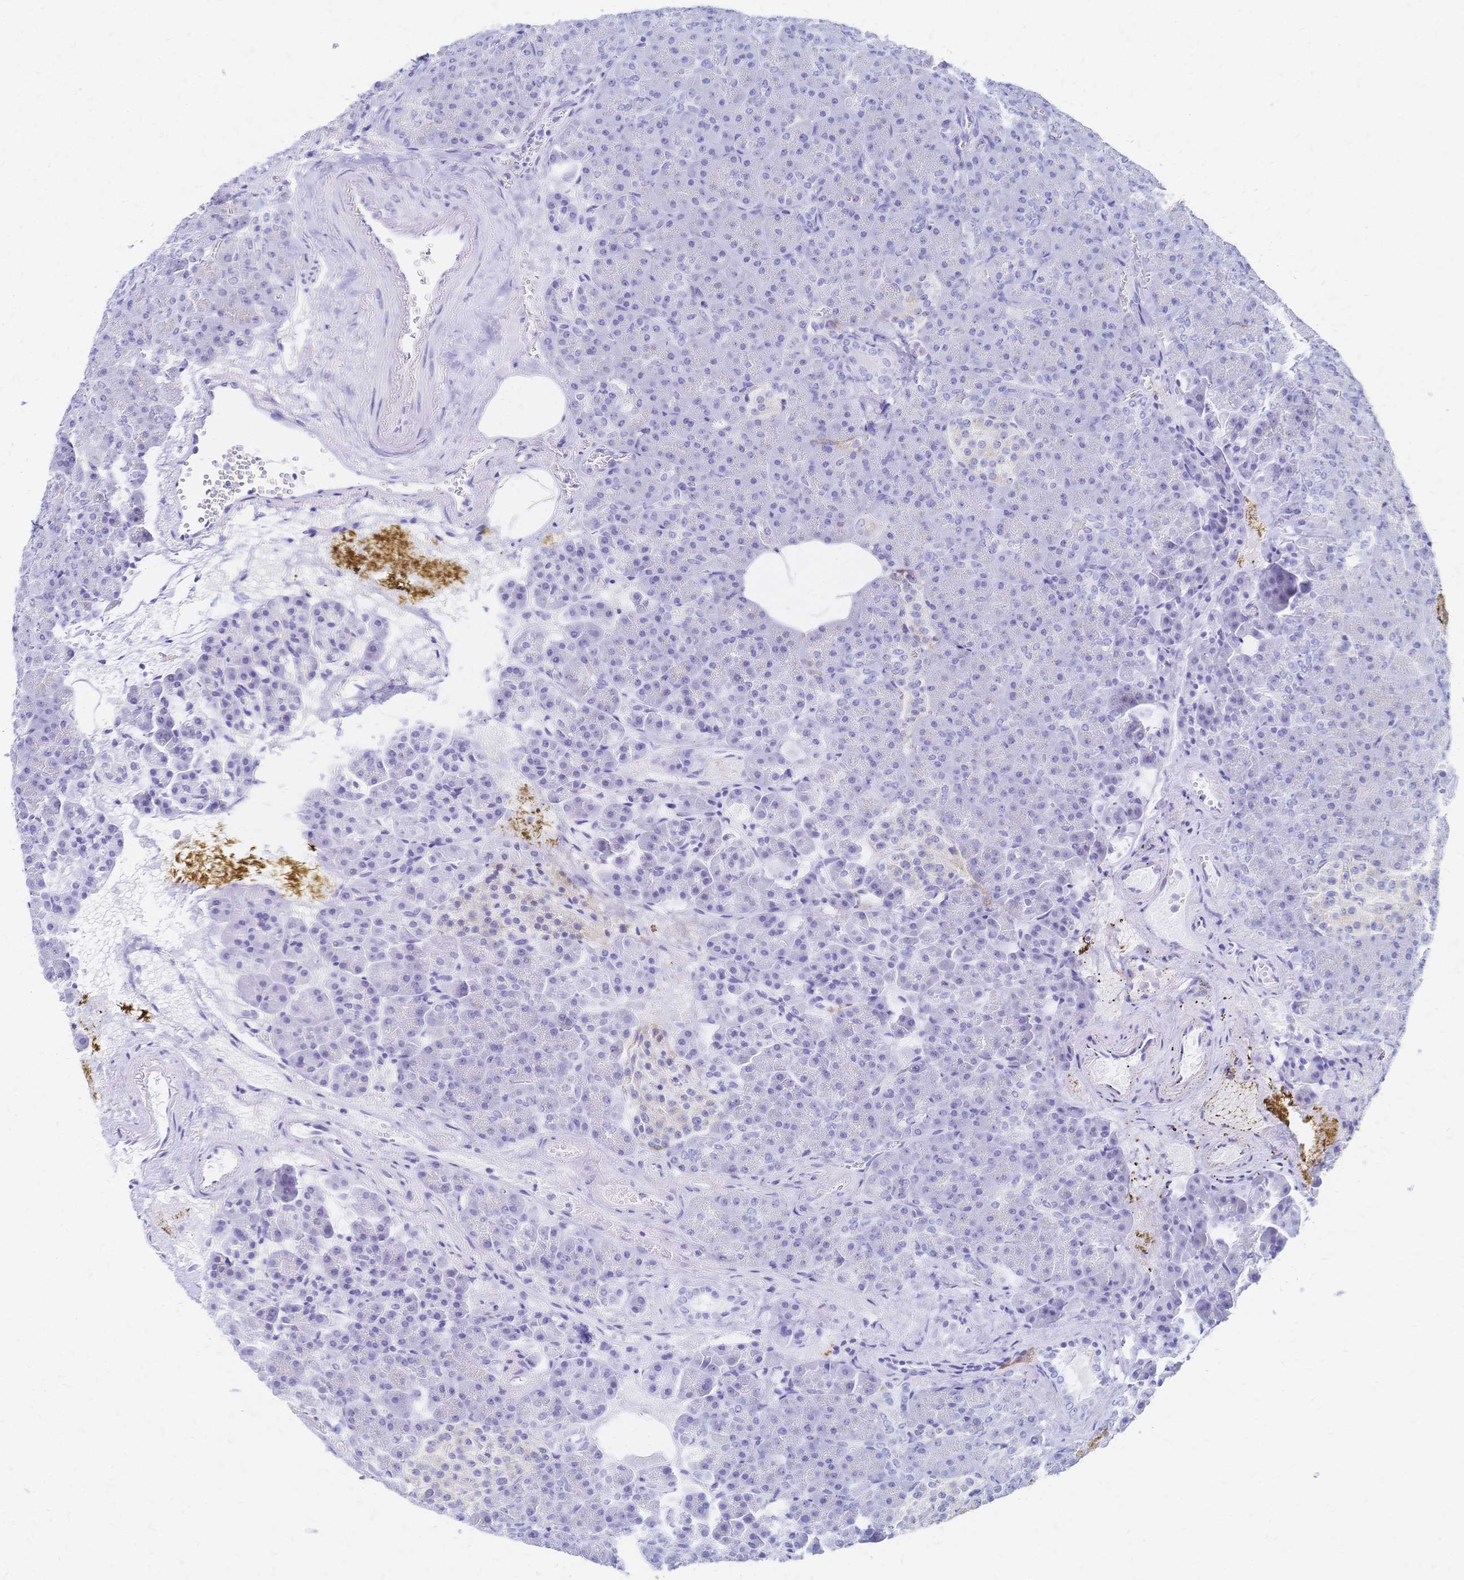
{"staining": {"intensity": "negative", "quantity": "none", "location": "none"}, "tissue": "pancreas", "cell_type": "Exocrine glandular cells", "image_type": "normal", "snomed": [{"axis": "morphology", "description": "Normal tissue, NOS"}, {"axis": "topography", "description": "Pancreas"}], "caption": "Pancreas stained for a protein using immunohistochemistry demonstrates no staining exocrine glandular cells.", "gene": "SLC5A1", "patient": {"sex": "female", "age": 74}}